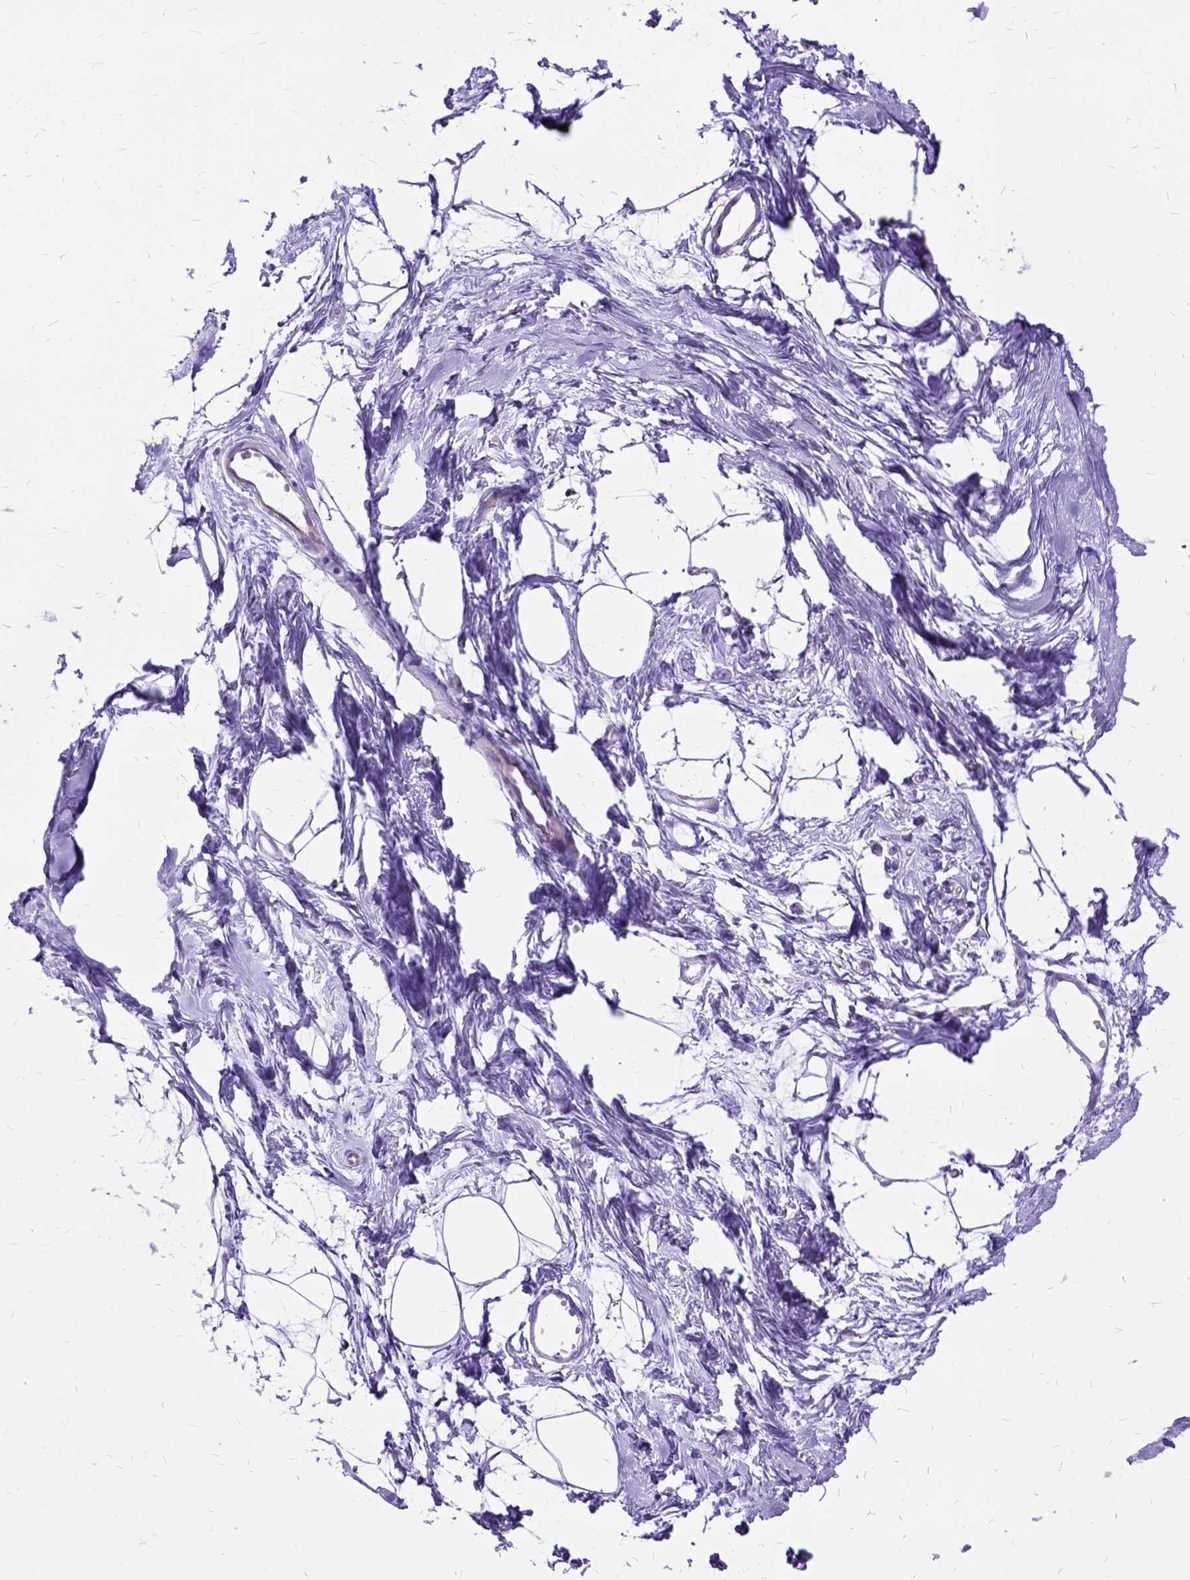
{"staining": {"intensity": "negative", "quantity": "none", "location": "none"}, "tissue": "breast", "cell_type": "Adipocytes", "image_type": "normal", "snomed": [{"axis": "morphology", "description": "Normal tissue, NOS"}, {"axis": "topography", "description": "Breast"}], "caption": "Adipocytes show no significant protein expression in normal breast.", "gene": "DNAH2", "patient": {"sex": "female", "age": 45}}